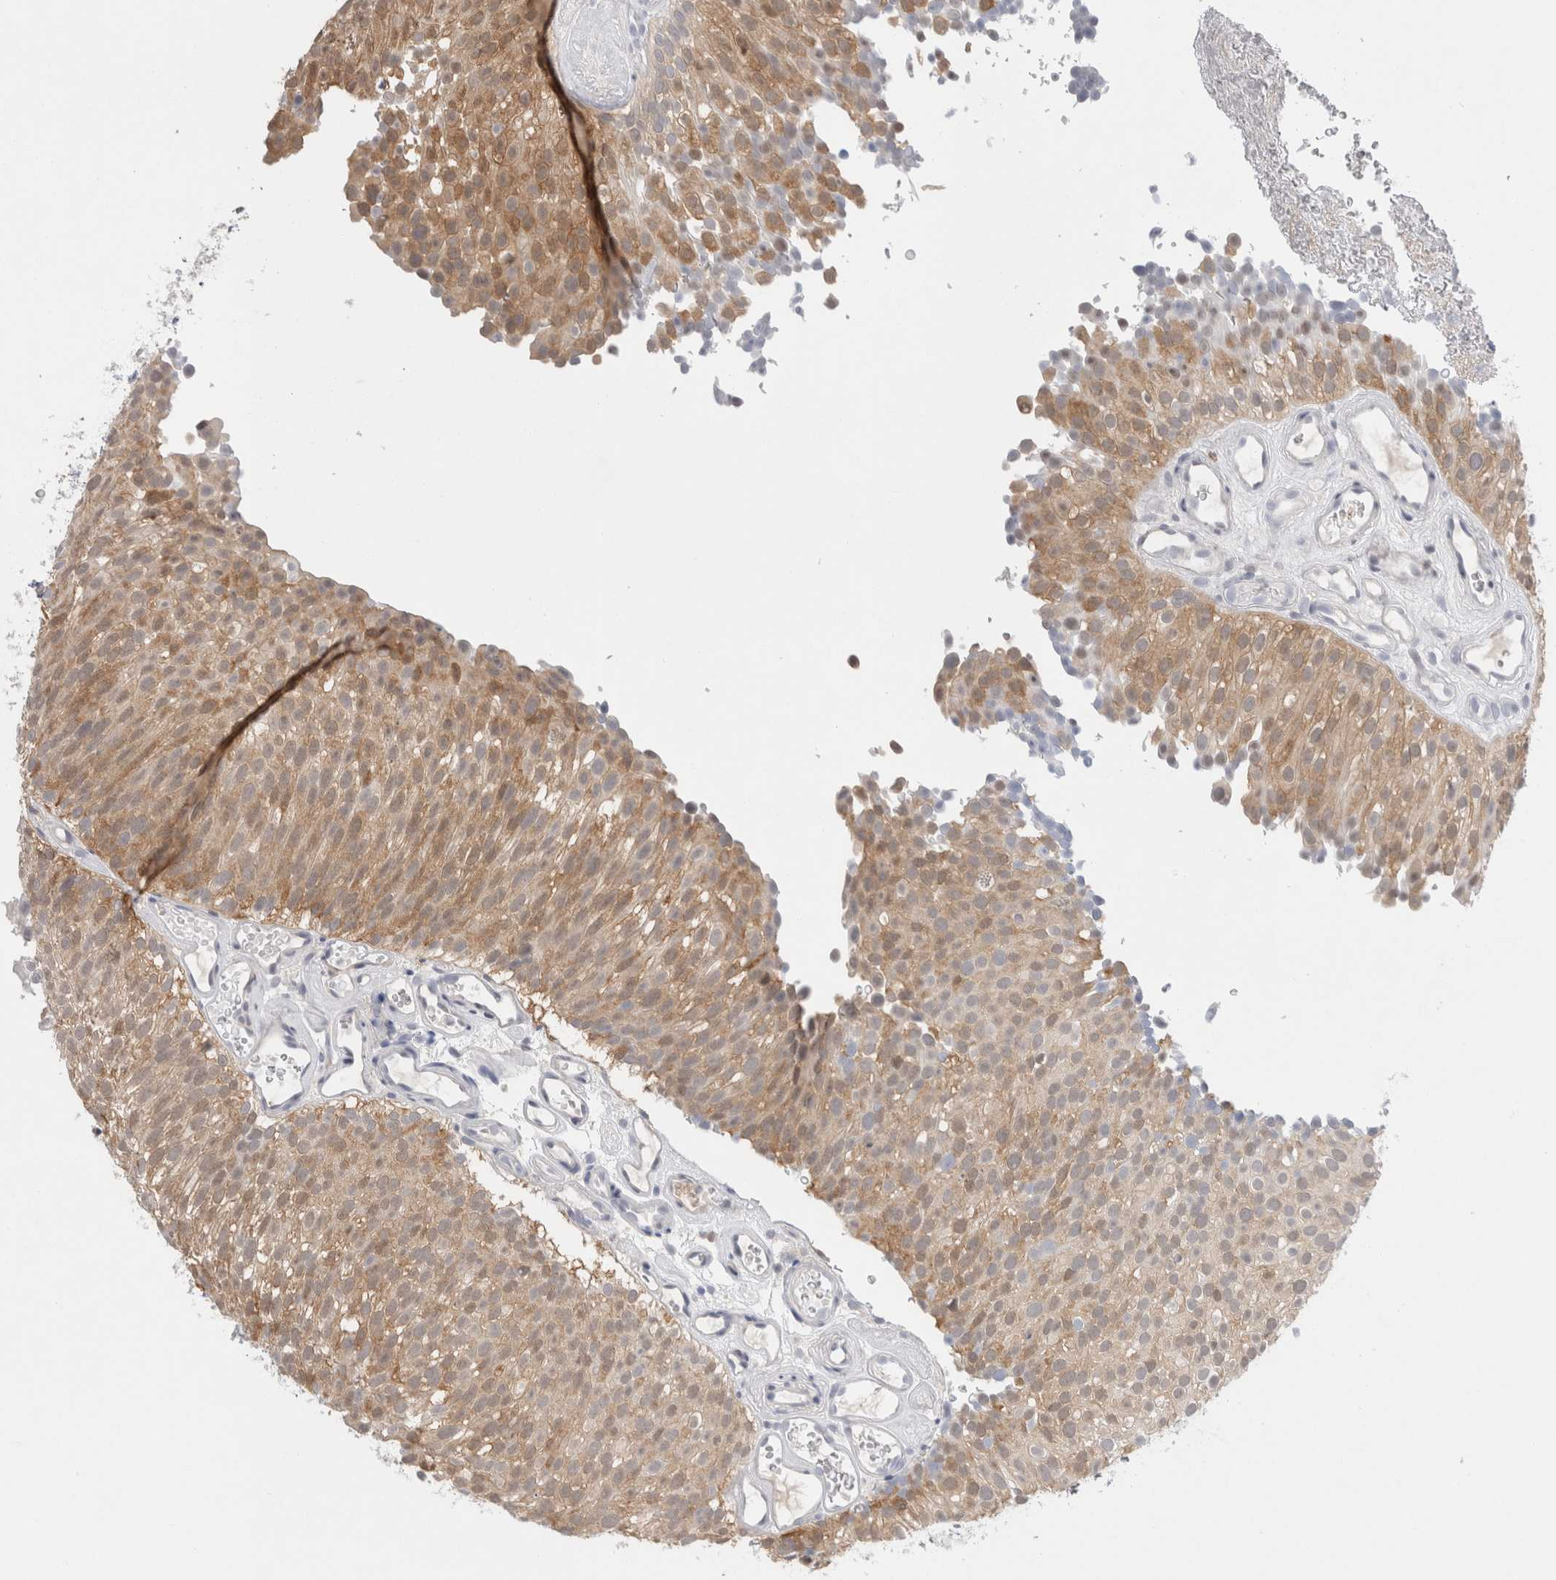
{"staining": {"intensity": "moderate", "quantity": ">75%", "location": "cytoplasmic/membranous"}, "tissue": "urothelial cancer", "cell_type": "Tumor cells", "image_type": "cancer", "snomed": [{"axis": "morphology", "description": "Urothelial carcinoma, Low grade"}, {"axis": "topography", "description": "Urinary bladder"}], "caption": "This histopathology image demonstrates urothelial cancer stained with IHC to label a protein in brown. The cytoplasmic/membranous of tumor cells show moderate positivity for the protein. Nuclei are counter-stained blue.", "gene": "CASP6", "patient": {"sex": "male", "age": 78}}